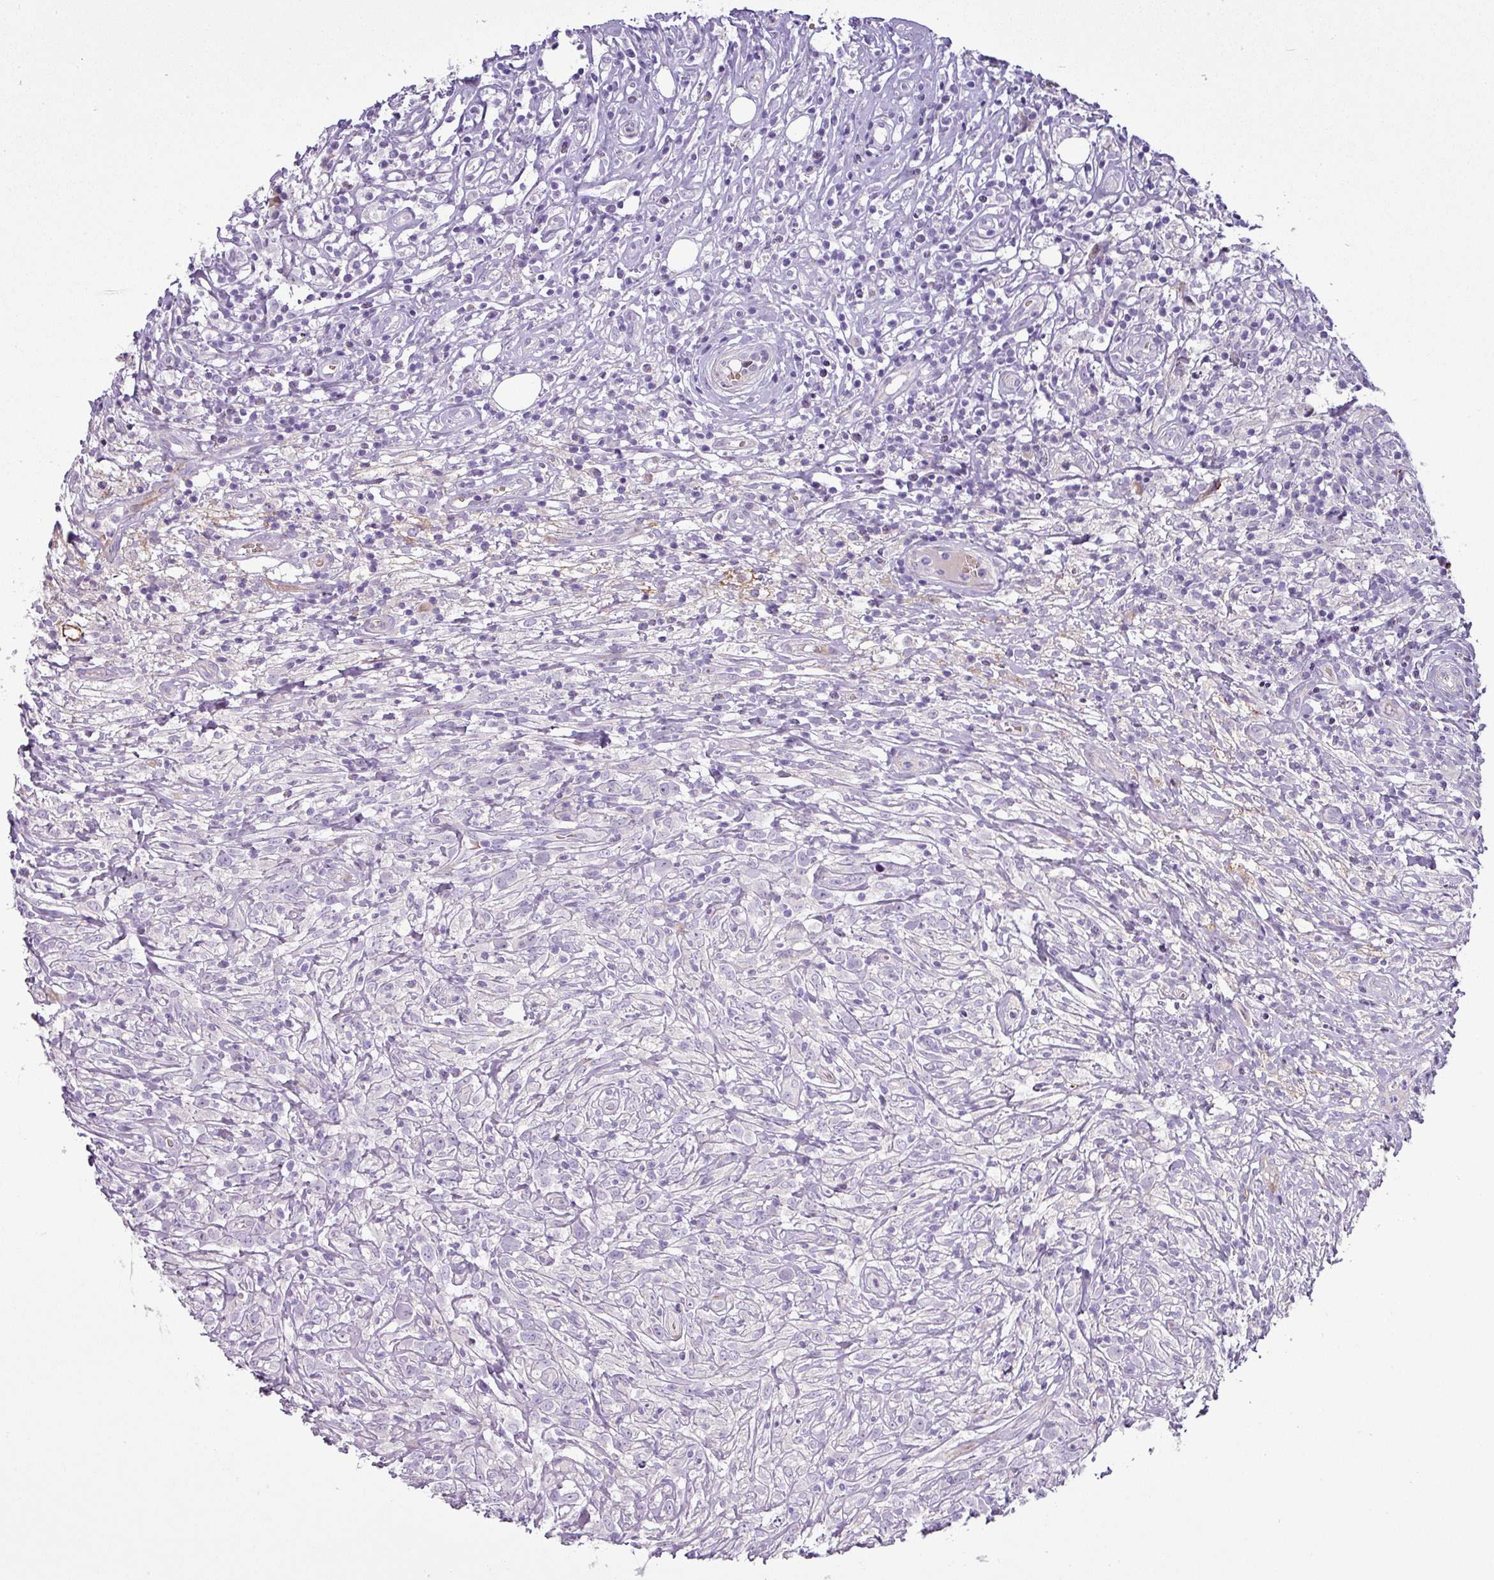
{"staining": {"intensity": "negative", "quantity": "none", "location": "none"}, "tissue": "lymphoma", "cell_type": "Tumor cells", "image_type": "cancer", "snomed": [{"axis": "morphology", "description": "Hodgkin's disease, NOS"}, {"axis": "topography", "description": "No Tissue"}], "caption": "The micrograph shows no staining of tumor cells in lymphoma. Brightfield microscopy of immunohistochemistry stained with DAB (3,3'-diaminobenzidine) (brown) and hematoxylin (blue), captured at high magnification.", "gene": "ATP6V1F", "patient": {"sex": "female", "age": 21}}